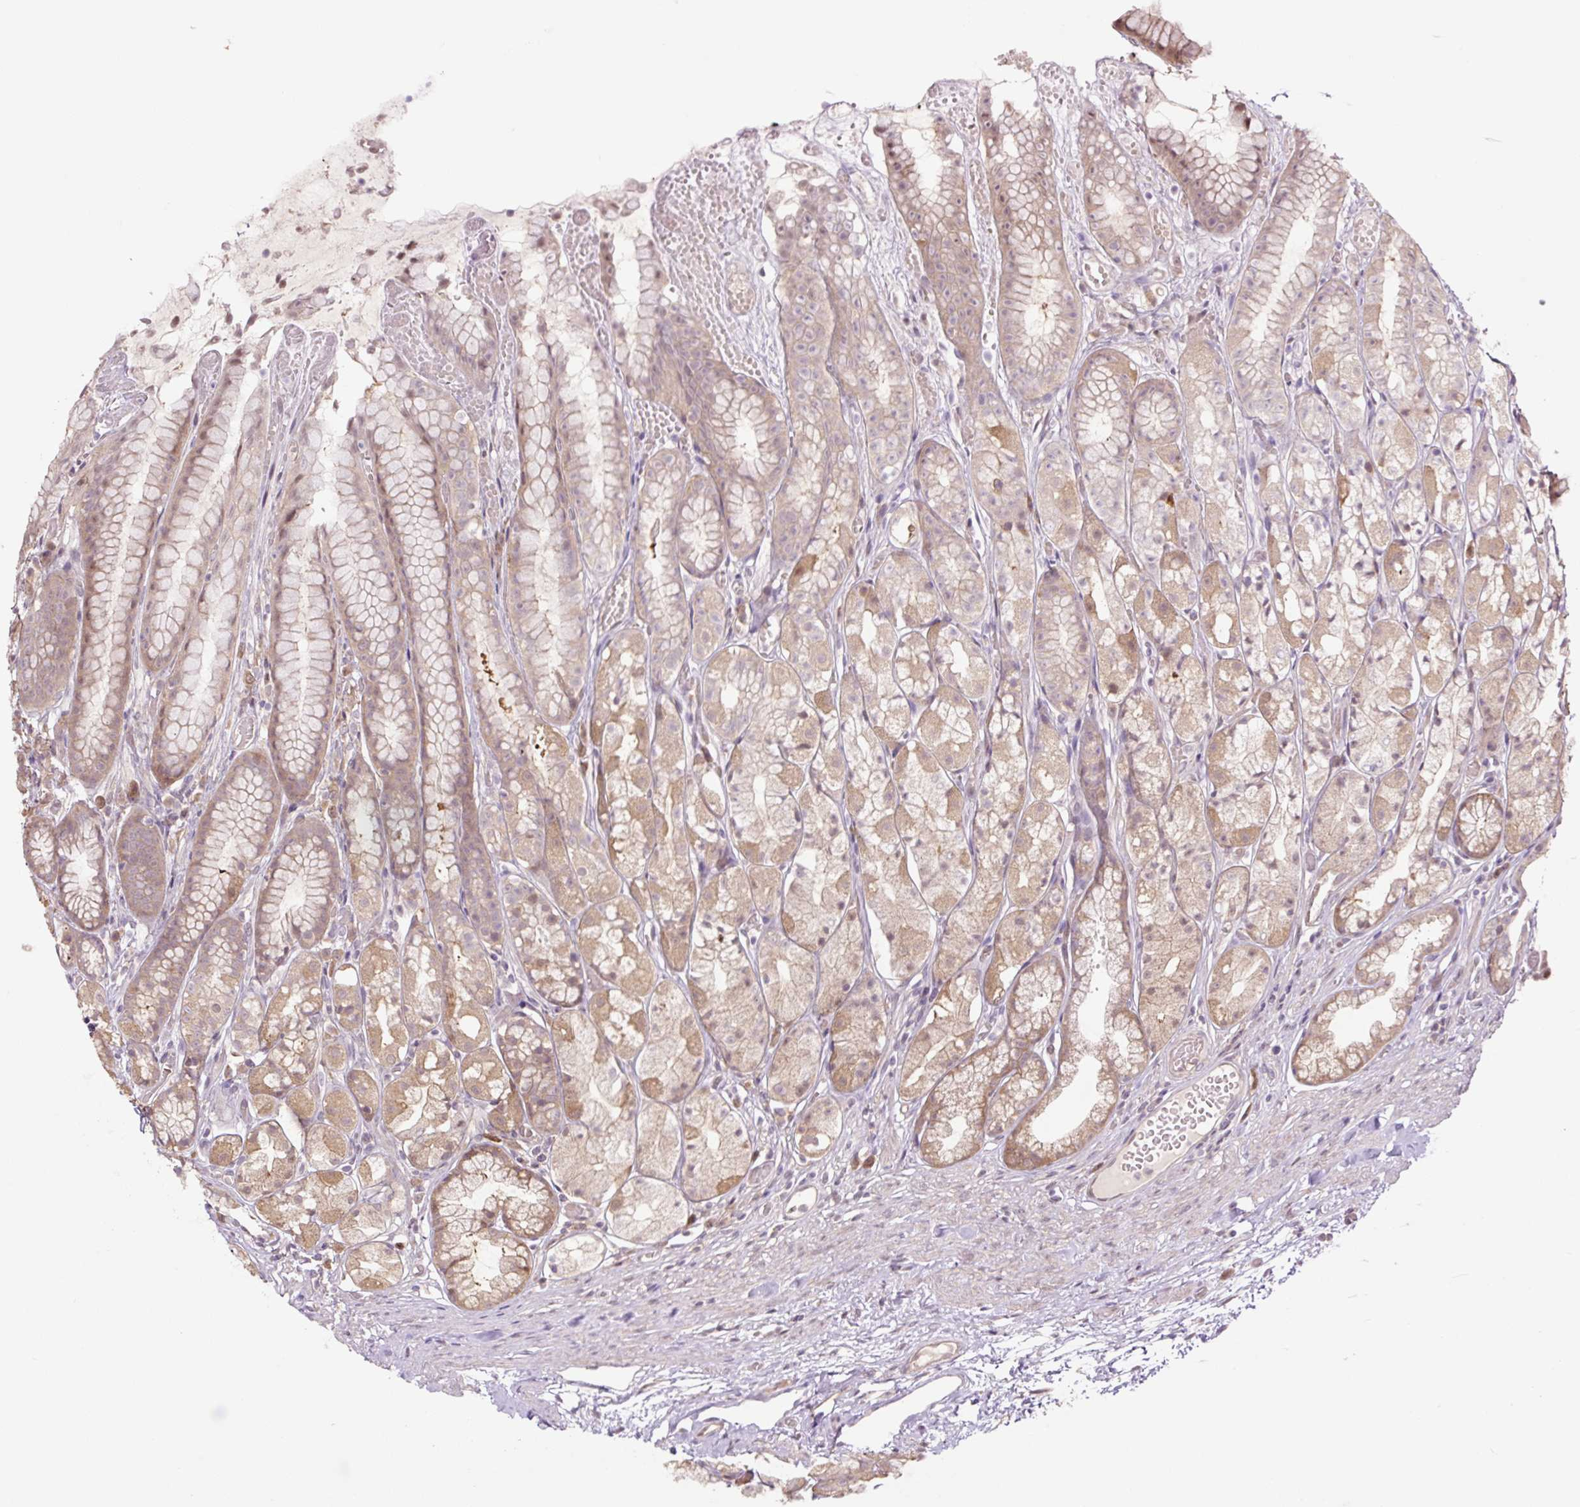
{"staining": {"intensity": "moderate", "quantity": ">75%", "location": "cytoplasmic/membranous"}, "tissue": "stomach", "cell_type": "Glandular cells", "image_type": "normal", "snomed": [{"axis": "morphology", "description": "Normal tissue, NOS"}, {"axis": "topography", "description": "Smooth muscle"}, {"axis": "topography", "description": "Stomach"}], "caption": "Protein staining exhibits moderate cytoplasmic/membranous positivity in approximately >75% of glandular cells in benign stomach. (brown staining indicates protein expression, while blue staining denotes nuclei).", "gene": "TPT1", "patient": {"sex": "male", "age": 70}}